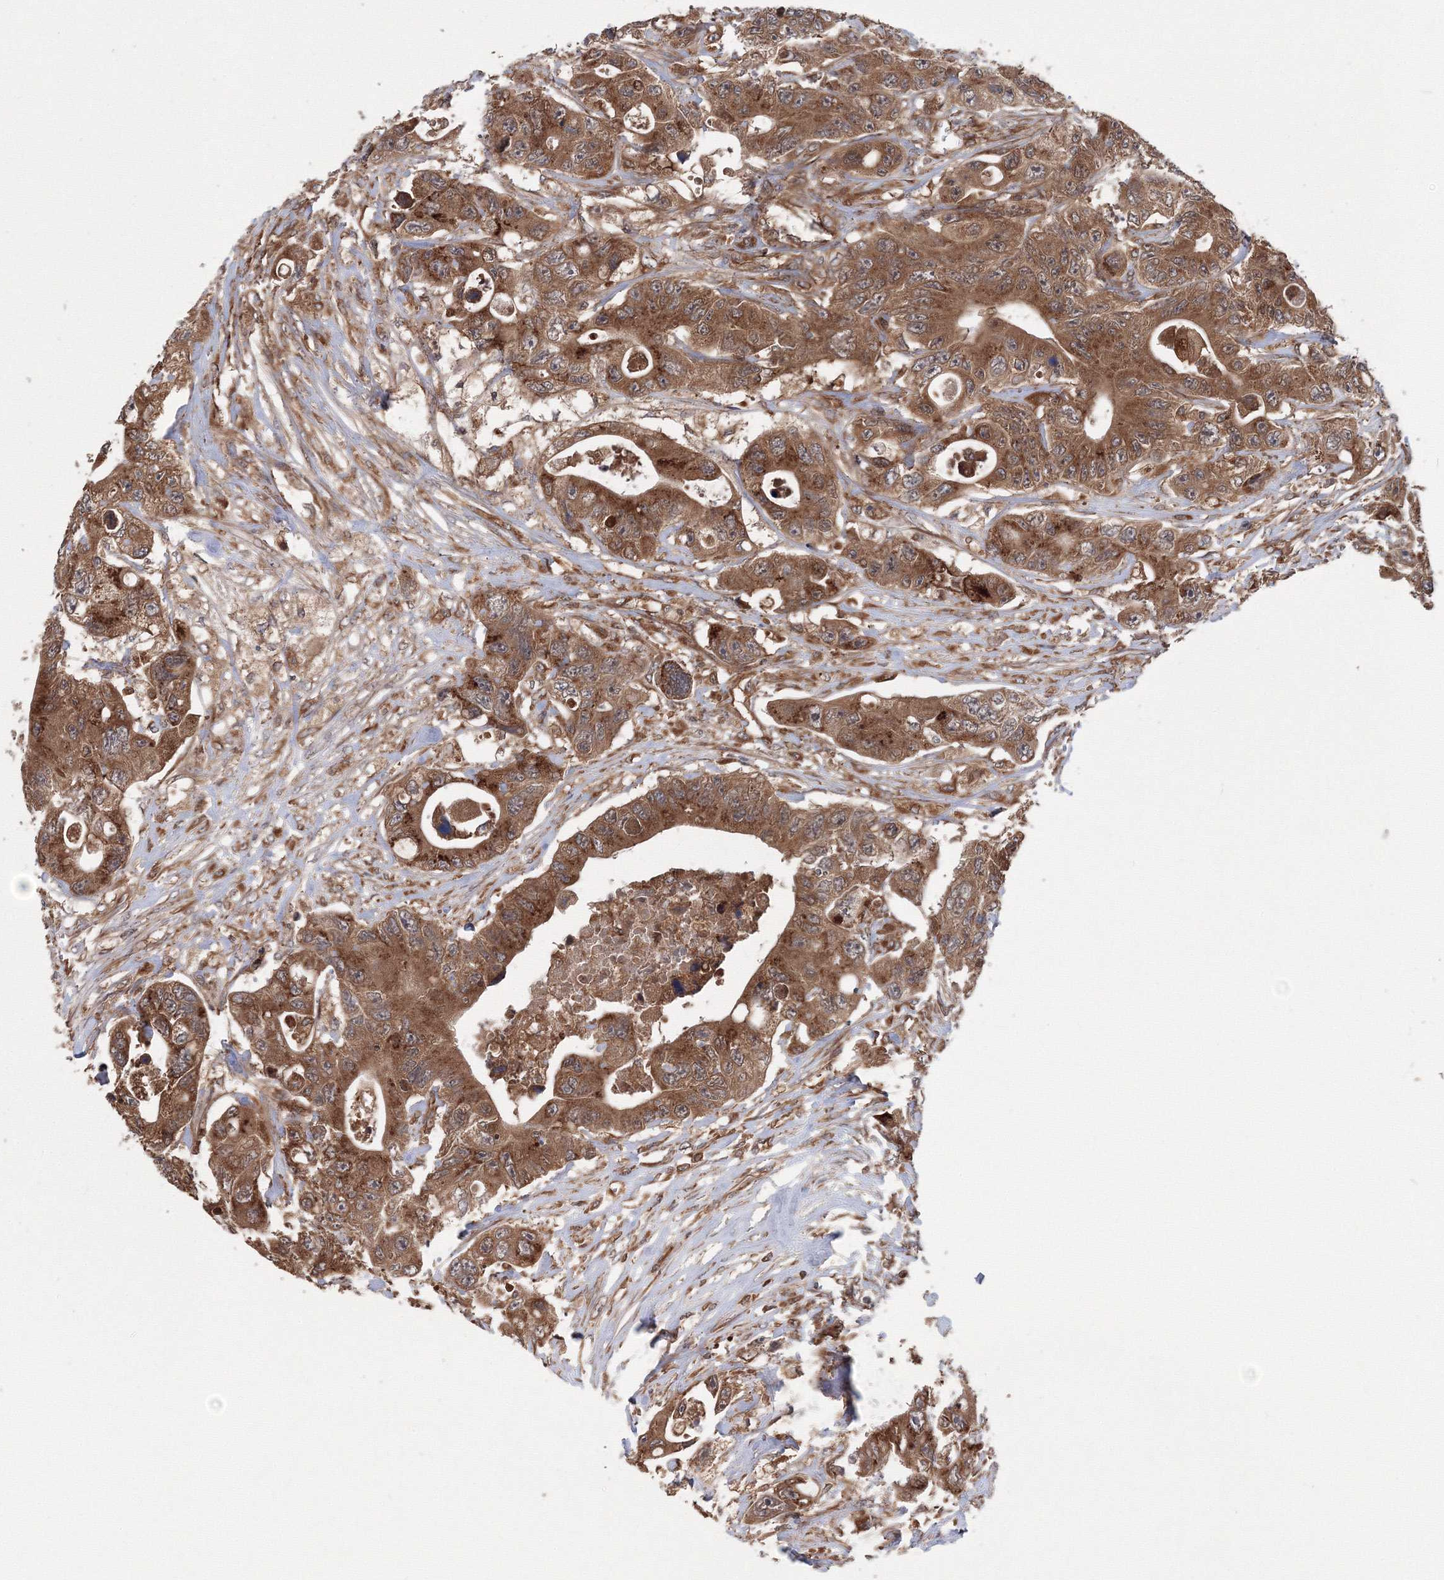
{"staining": {"intensity": "strong", "quantity": ">75%", "location": "cytoplasmic/membranous"}, "tissue": "colorectal cancer", "cell_type": "Tumor cells", "image_type": "cancer", "snomed": [{"axis": "morphology", "description": "Adenocarcinoma, NOS"}, {"axis": "topography", "description": "Colon"}], "caption": "Human colorectal adenocarcinoma stained for a protein (brown) shows strong cytoplasmic/membranous positive positivity in about >75% of tumor cells.", "gene": "ATG3", "patient": {"sex": "female", "age": 46}}